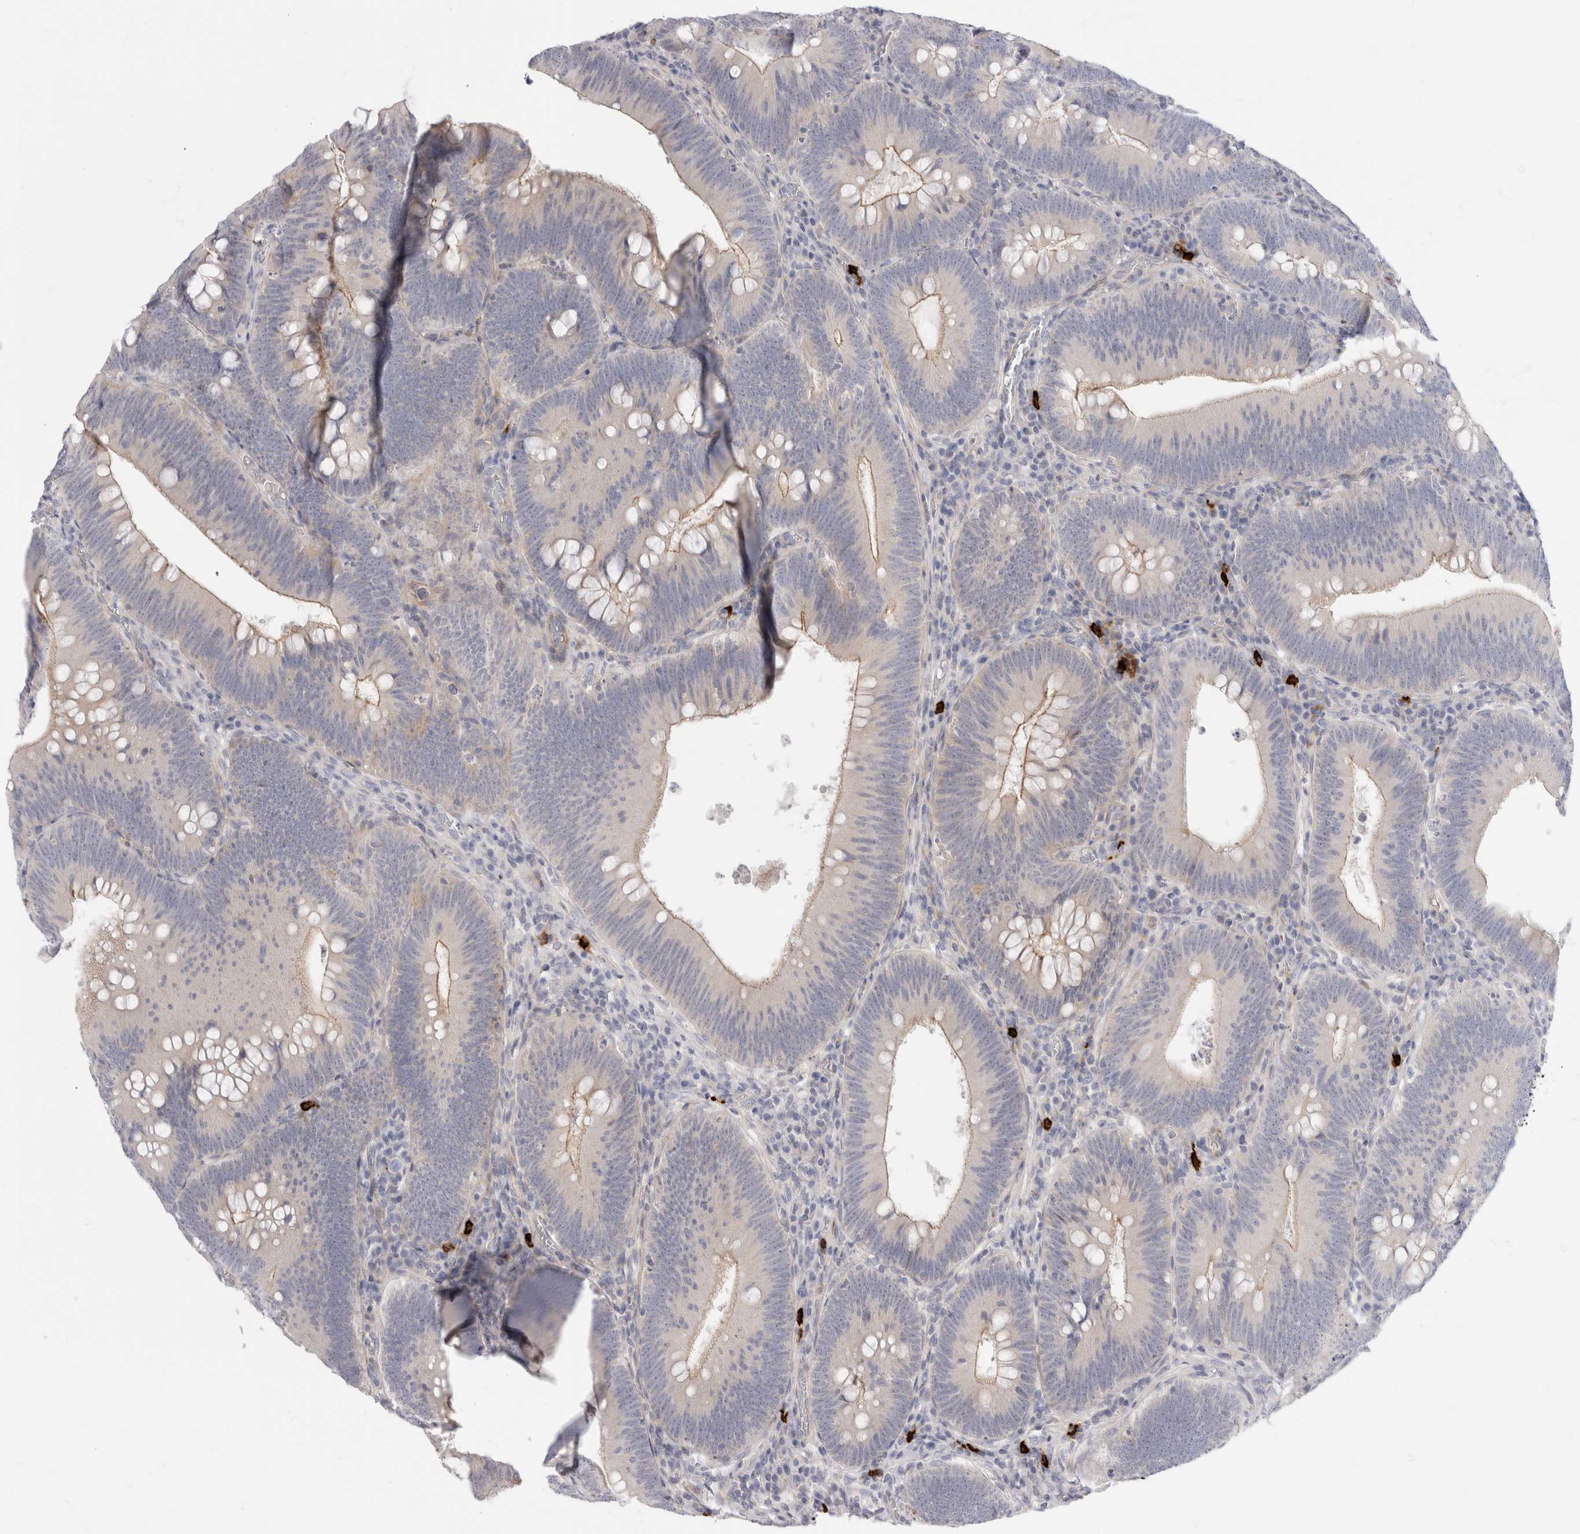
{"staining": {"intensity": "negative", "quantity": "none", "location": "none"}, "tissue": "colorectal cancer", "cell_type": "Tumor cells", "image_type": "cancer", "snomed": [{"axis": "morphology", "description": "Normal tissue, NOS"}, {"axis": "topography", "description": "Colon"}], "caption": "Immunohistochemistry (IHC) histopathology image of colorectal cancer stained for a protein (brown), which reveals no staining in tumor cells. The staining was performed using DAB to visualize the protein expression in brown, while the nuclei were stained in blue with hematoxylin (Magnification: 20x).", "gene": "SPINK2", "patient": {"sex": "female", "age": 82}}